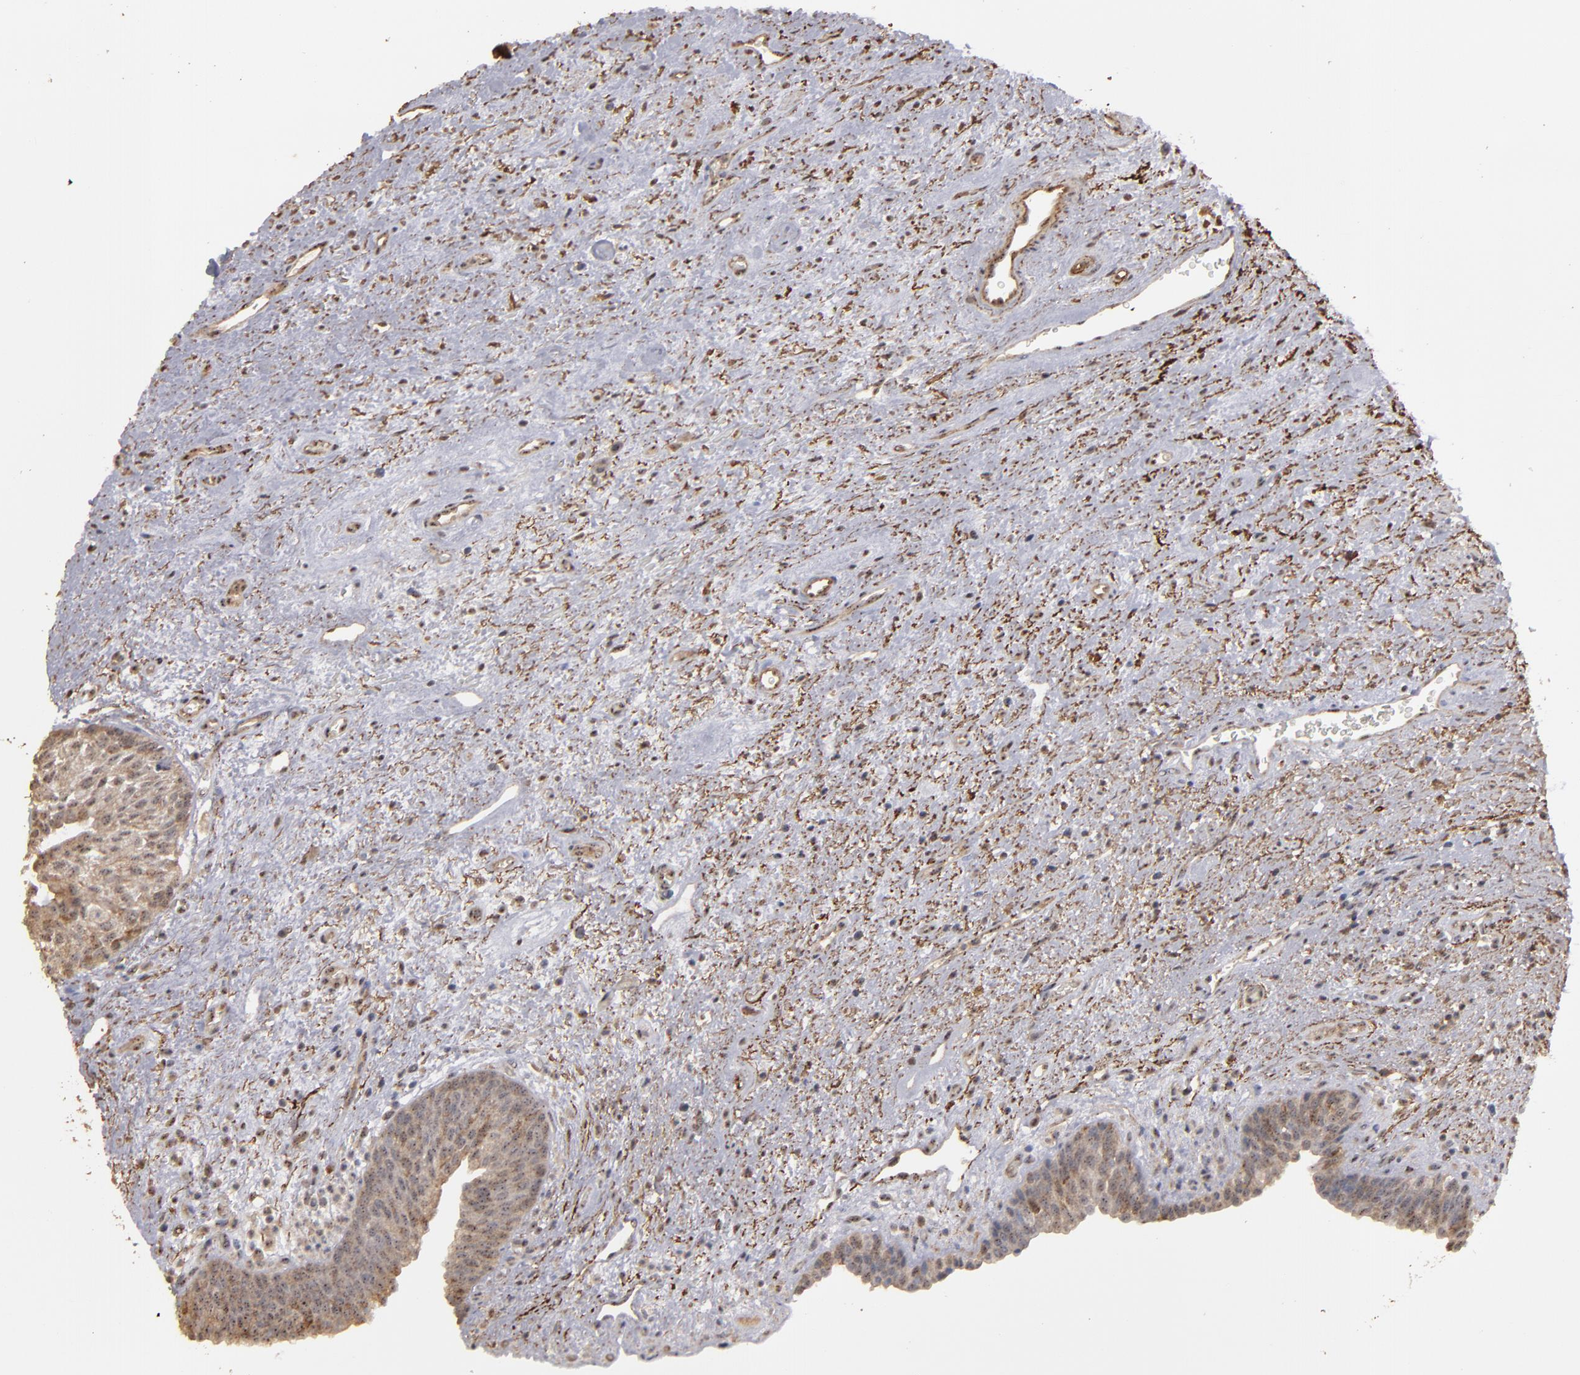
{"staining": {"intensity": "moderate", "quantity": ">75%", "location": "cytoplasmic/membranous"}, "tissue": "urinary bladder", "cell_type": "Urothelial cells", "image_type": "normal", "snomed": [{"axis": "morphology", "description": "Normal tissue, NOS"}, {"axis": "topography", "description": "Urinary bladder"}], "caption": "Immunohistochemistry (IHC) photomicrograph of benign human urinary bladder stained for a protein (brown), which shows medium levels of moderate cytoplasmic/membranous expression in approximately >75% of urothelial cells.", "gene": "CD55", "patient": {"sex": "male", "age": 48}}